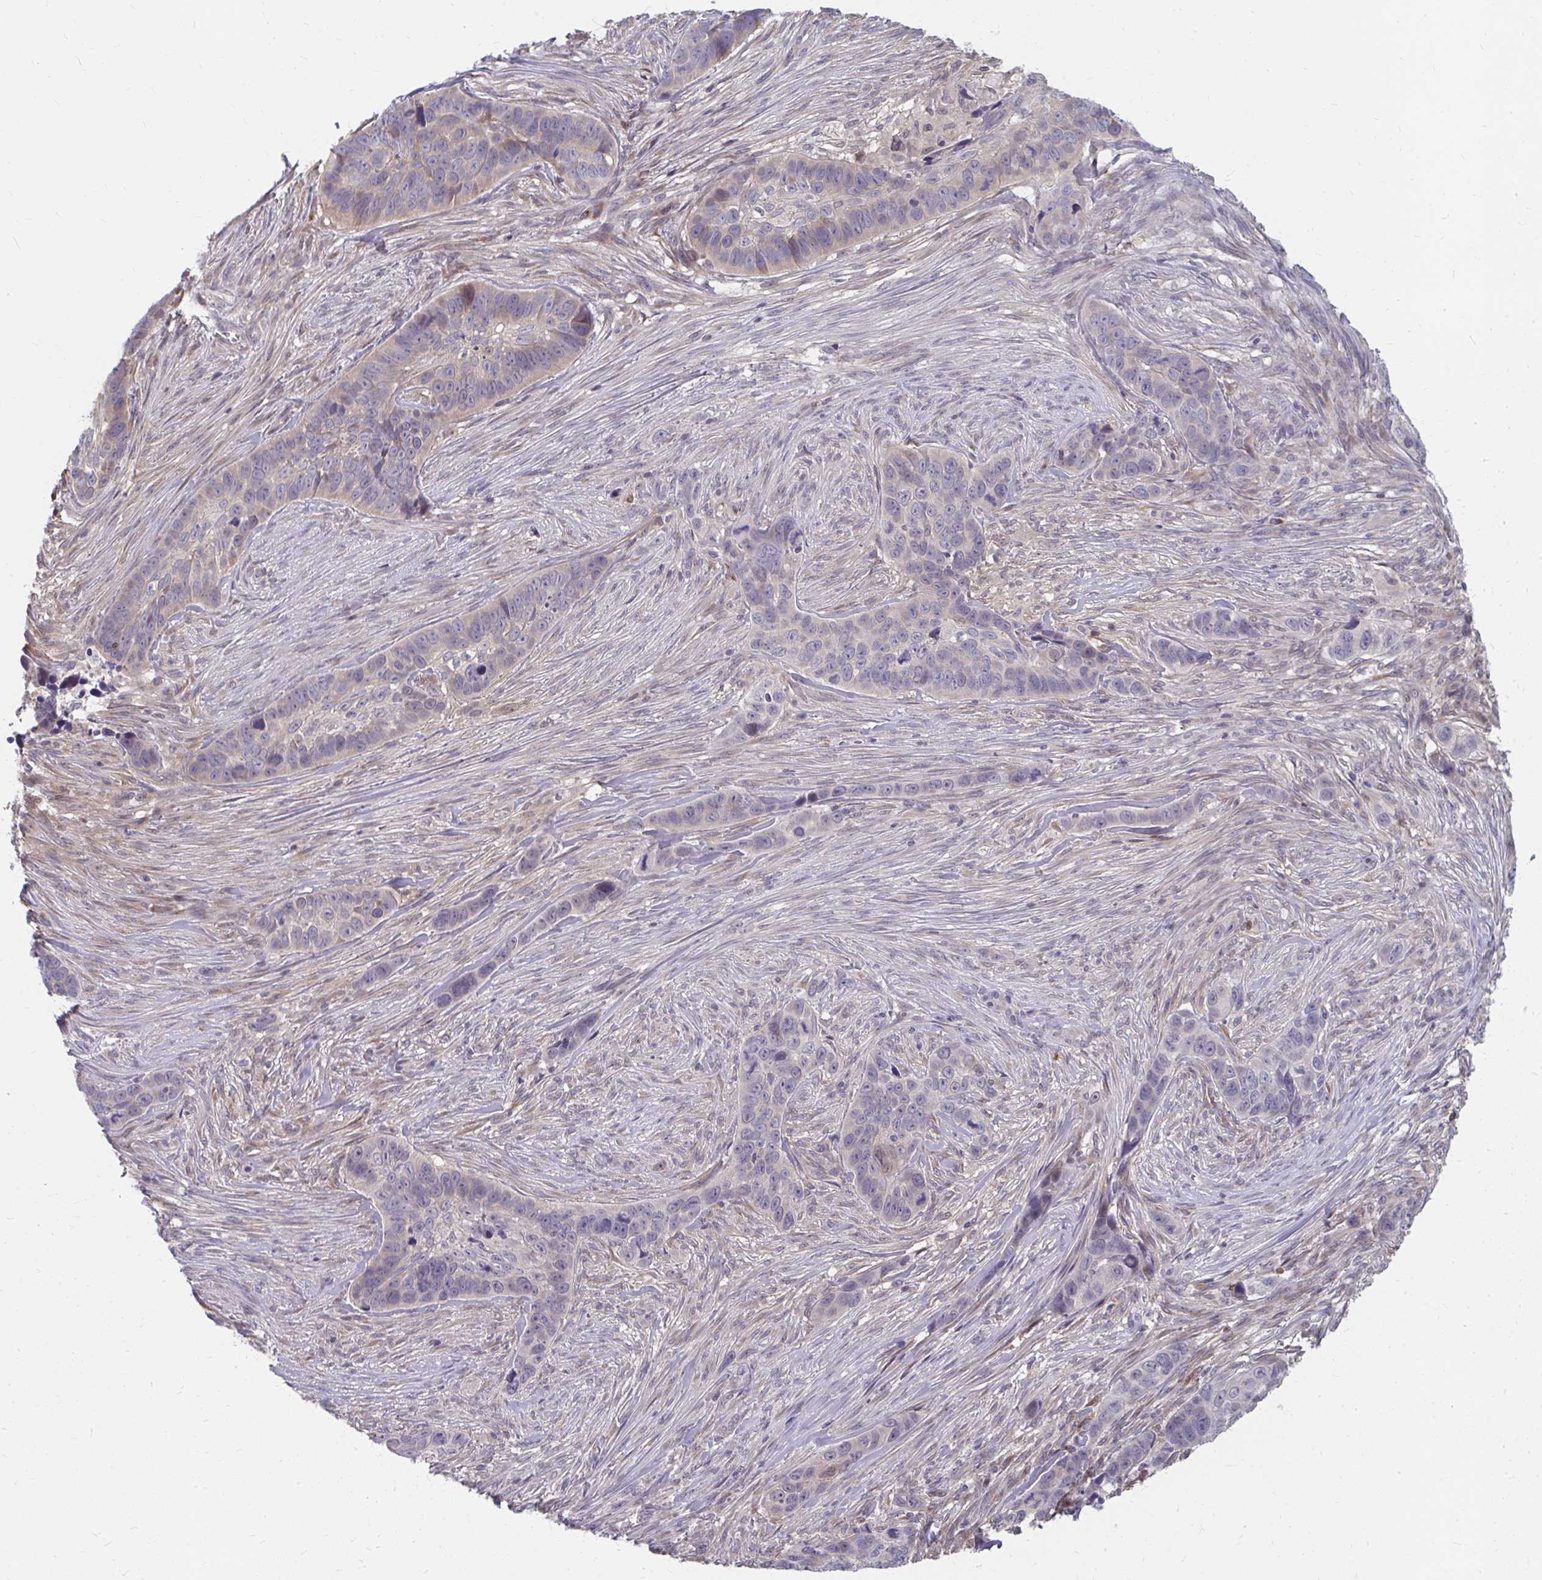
{"staining": {"intensity": "weak", "quantity": "<25%", "location": "cytoplasmic/membranous"}, "tissue": "skin cancer", "cell_type": "Tumor cells", "image_type": "cancer", "snomed": [{"axis": "morphology", "description": "Basal cell carcinoma"}, {"axis": "topography", "description": "Skin"}], "caption": "Histopathology image shows no significant protein staining in tumor cells of basal cell carcinoma (skin). (DAB IHC visualized using brightfield microscopy, high magnification).", "gene": "PABIR3", "patient": {"sex": "female", "age": 82}}